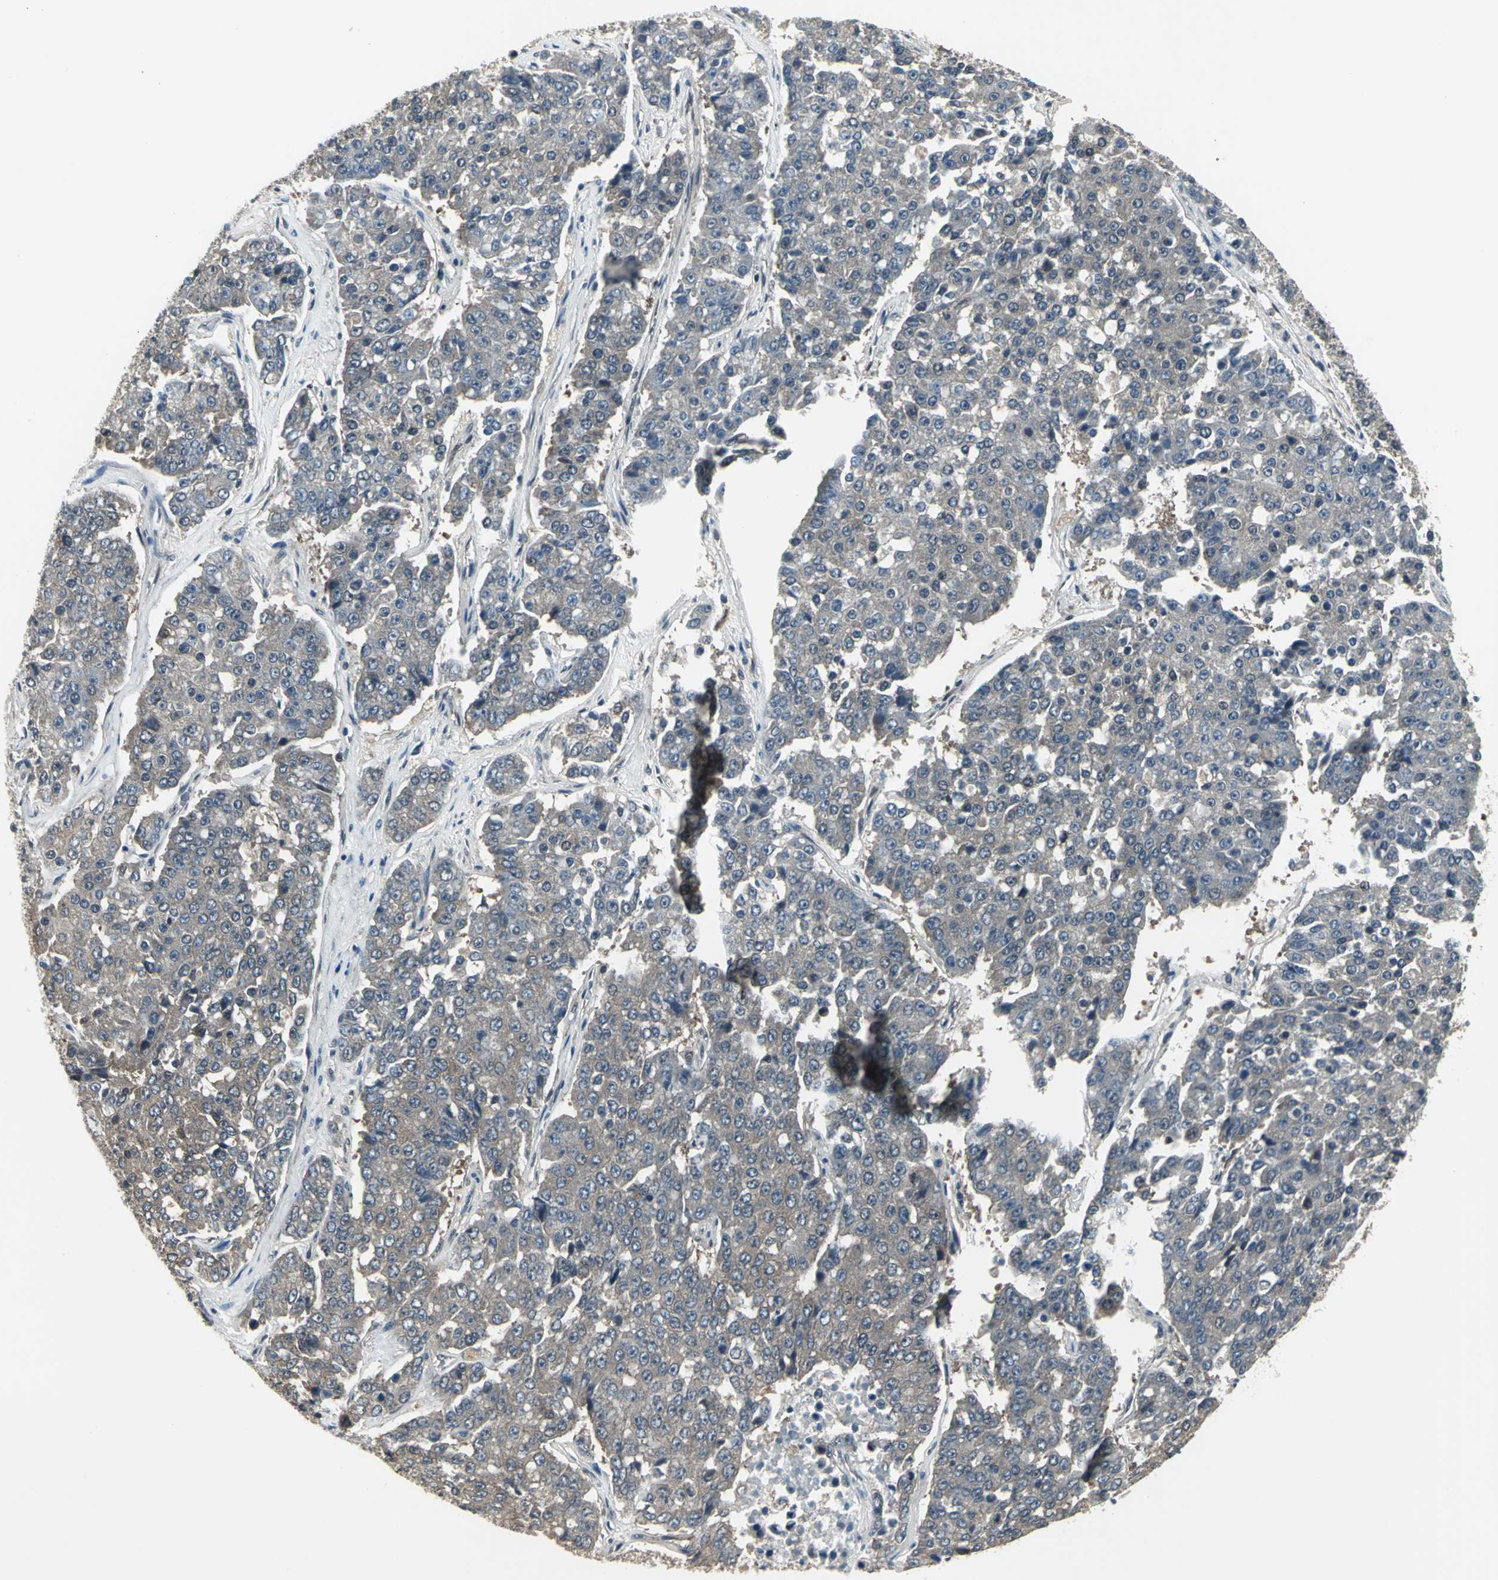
{"staining": {"intensity": "weak", "quantity": "25%-75%", "location": "cytoplasmic/membranous"}, "tissue": "pancreatic cancer", "cell_type": "Tumor cells", "image_type": "cancer", "snomed": [{"axis": "morphology", "description": "Adenocarcinoma, NOS"}, {"axis": "topography", "description": "Pancreas"}], "caption": "Human pancreatic cancer stained for a protein (brown) reveals weak cytoplasmic/membranous positive staining in approximately 25%-75% of tumor cells.", "gene": "PFDN1", "patient": {"sex": "male", "age": 50}}